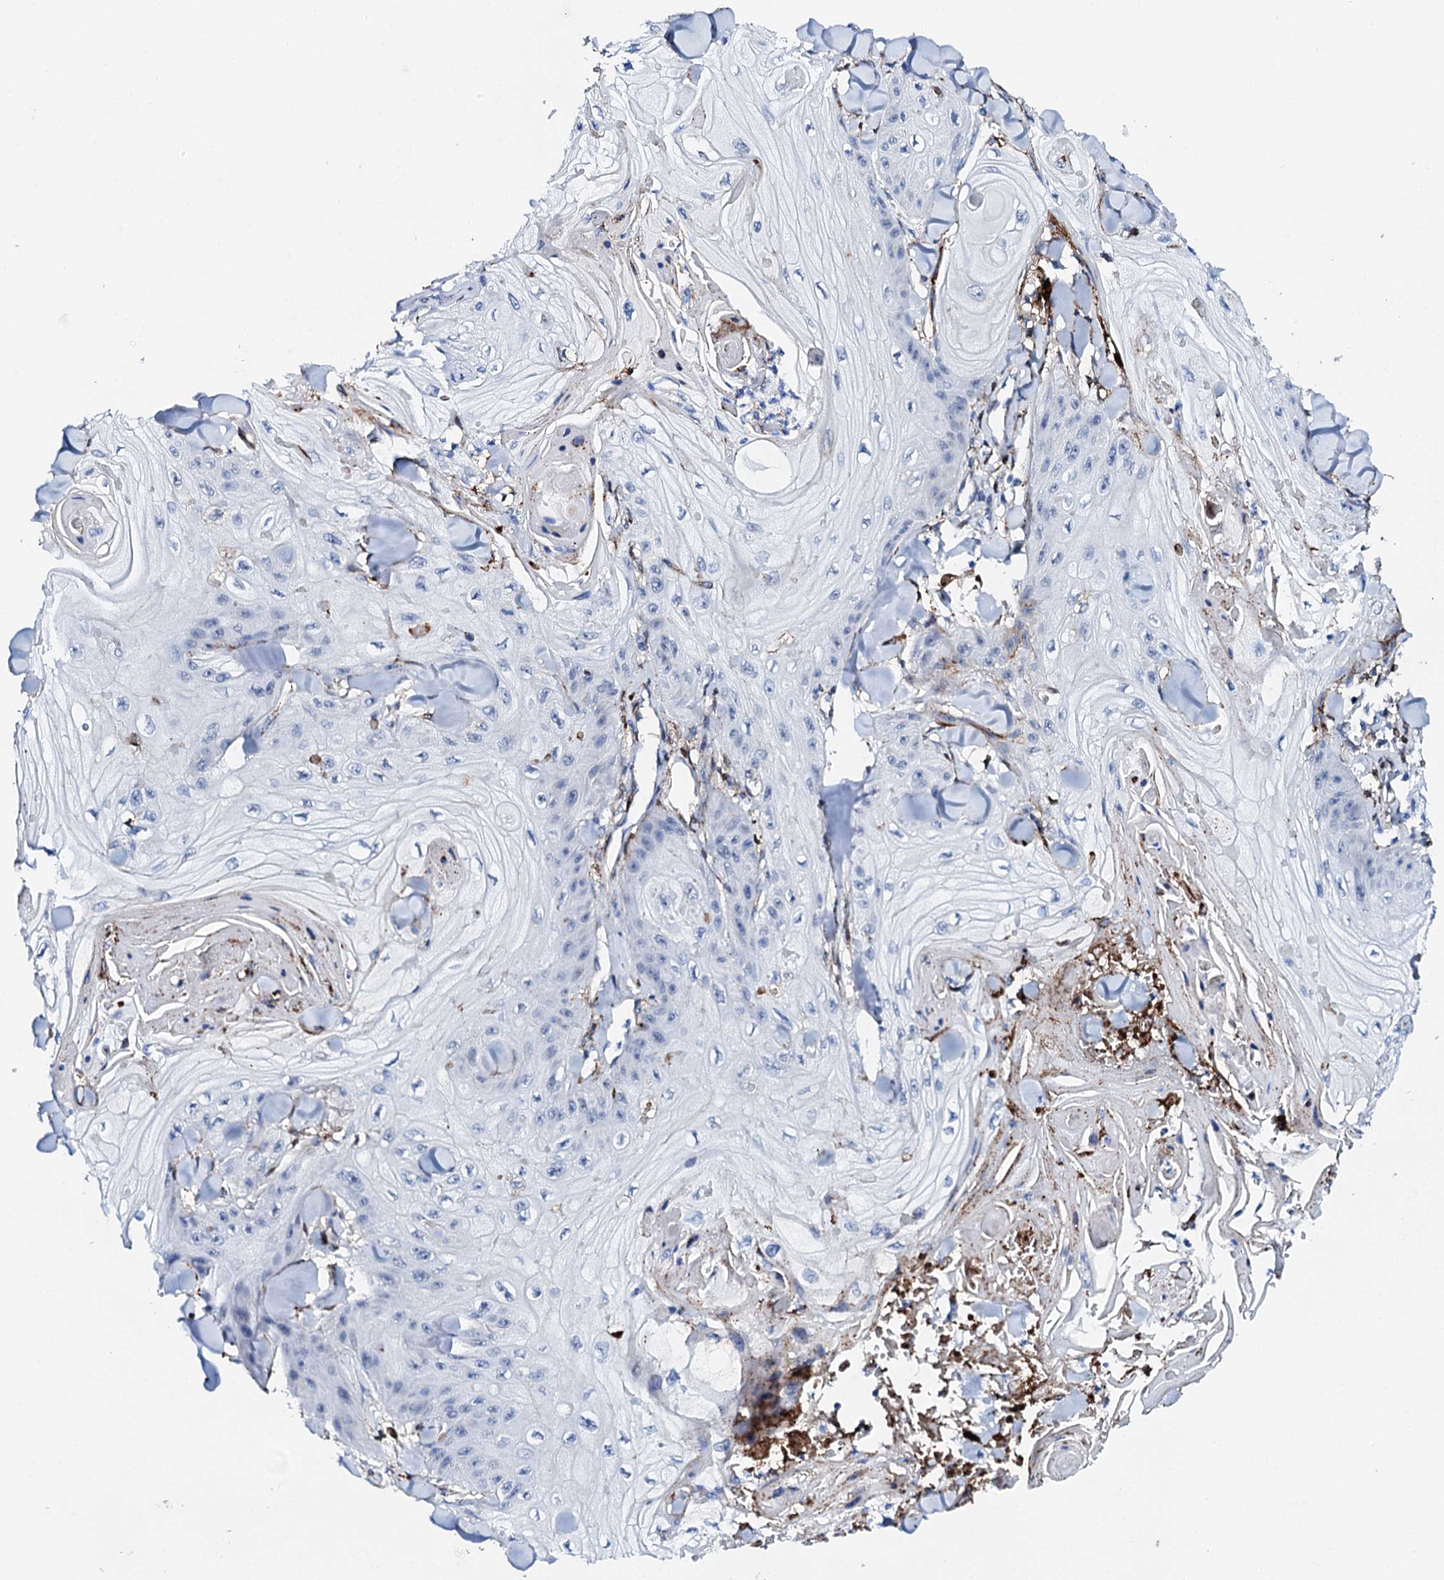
{"staining": {"intensity": "negative", "quantity": "none", "location": "none"}, "tissue": "skin cancer", "cell_type": "Tumor cells", "image_type": "cancer", "snomed": [{"axis": "morphology", "description": "Squamous cell carcinoma, NOS"}, {"axis": "topography", "description": "Skin"}], "caption": "This micrograph is of squamous cell carcinoma (skin) stained with immunohistochemistry (IHC) to label a protein in brown with the nuclei are counter-stained blue. There is no positivity in tumor cells.", "gene": "MED13L", "patient": {"sex": "male", "age": 74}}